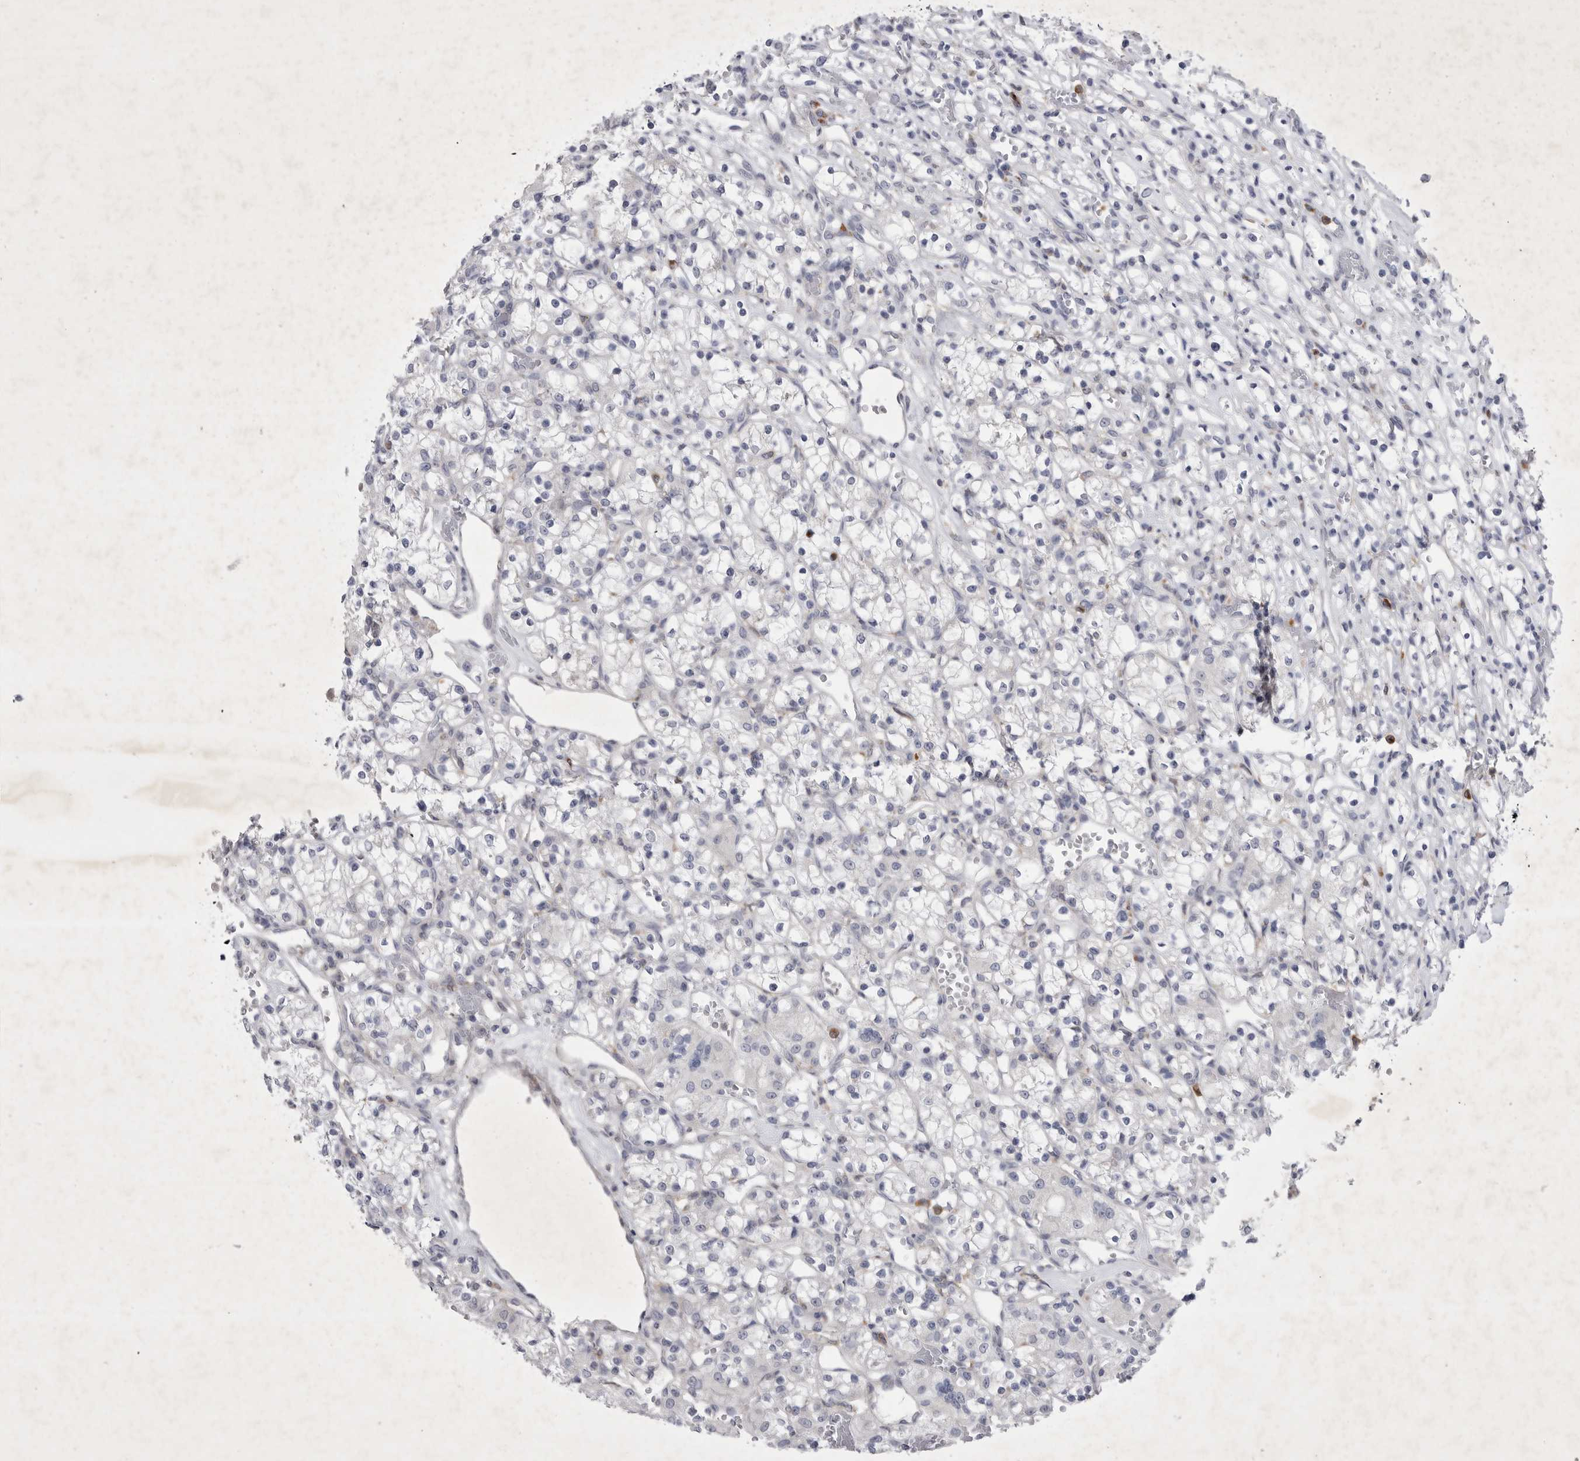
{"staining": {"intensity": "negative", "quantity": "none", "location": "none"}, "tissue": "renal cancer", "cell_type": "Tumor cells", "image_type": "cancer", "snomed": [{"axis": "morphology", "description": "Adenocarcinoma, NOS"}, {"axis": "topography", "description": "Kidney"}], "caption": "DAB immunohistochemical staining of adenocarcinoma (renal) demonstrates no significant positivity in tumor cells.", "gene": "SIGLEC10", "patient": {"sex": "female", "age": 59}}